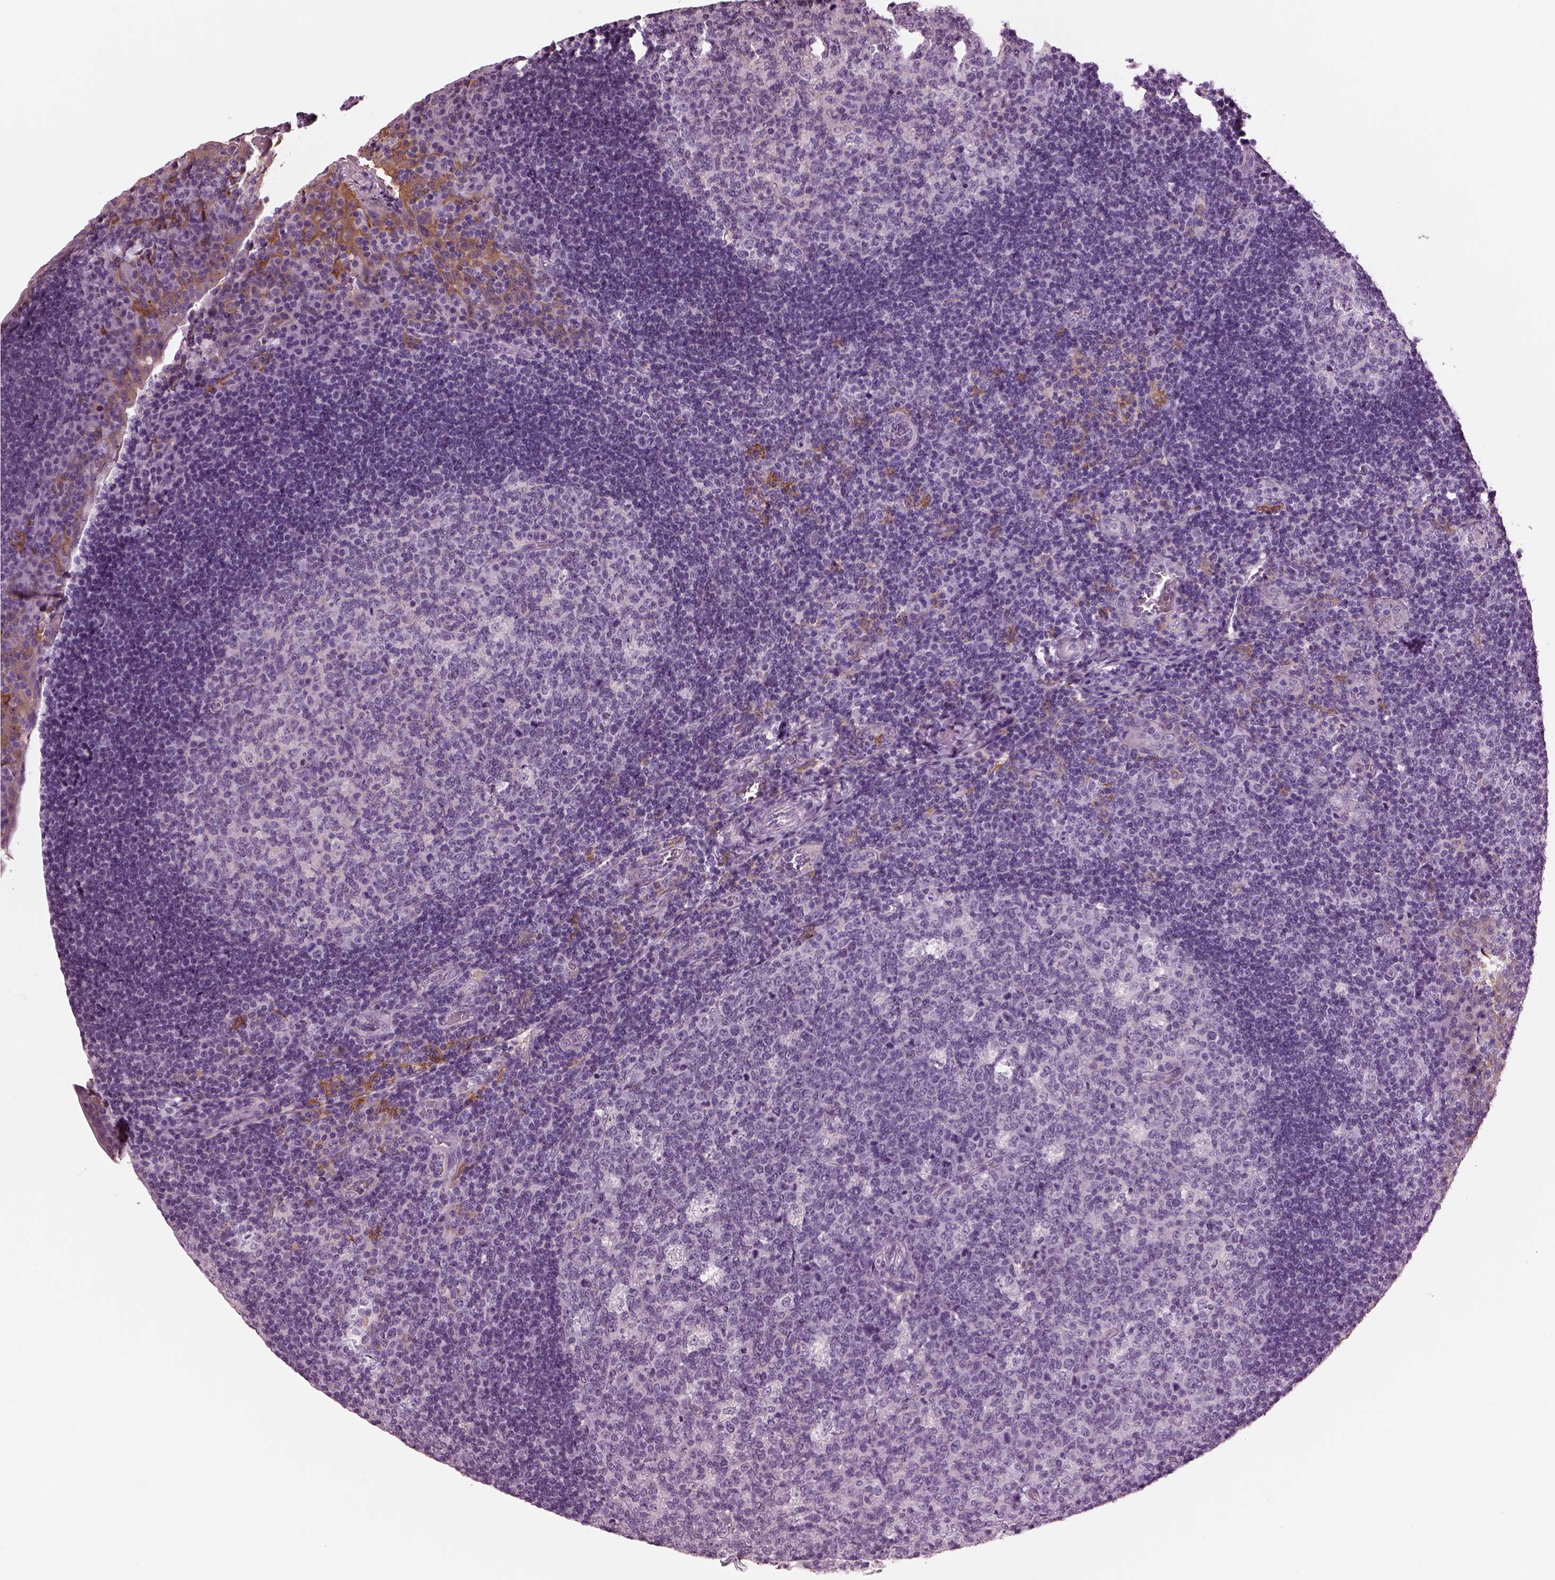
{"staining": {"intensity": "negative", "quantity": "none", "location": "none"}, "tissue": "tonsil", "cell_type": "Germinal center cells", "image_type": "normal", "snomed": [{"axis": "morphology", "description": "Normal tissue, NOS"}, {"axis": "topography", "description": "Tonsil"}], "caption": "A histopathology image of tonsil stained for a protein shows no brown staining in germinal center cells.", "gene": "SHTN1", "patient": {"sex": "male", "age": 17}}